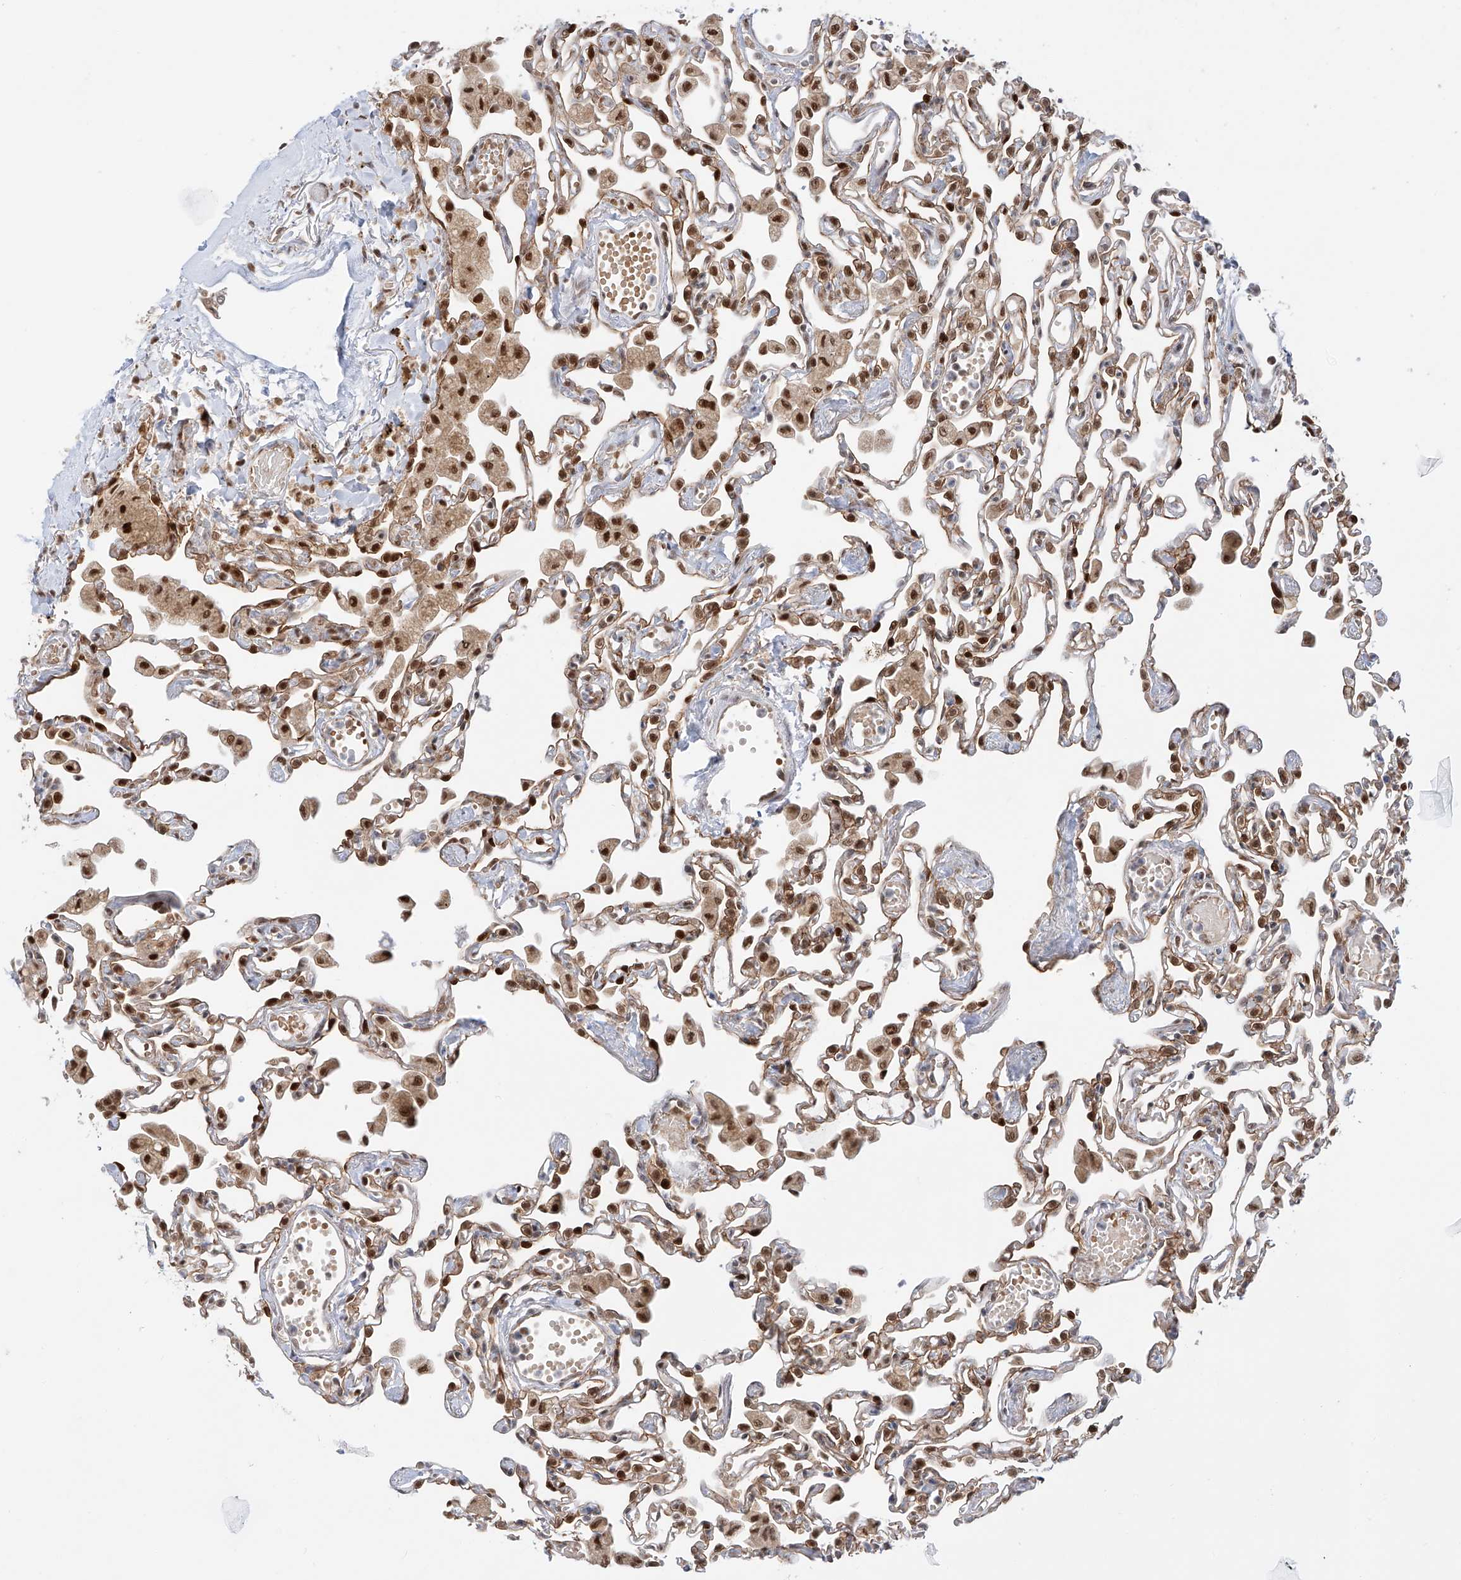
{"staining": {"intensity": "strong", "quantity": "25%-75%", "location": "nuclear"}, "tissue": "lung", "cell_type": "Alveolar cells", "image_type": "normal", "snomed": [{"axis": "morphology", "description": "Normal tissue, NOS"}, {"axis": "topography", "description": "Bronchus"}, {"axis": "topography", "description": "Lung"}], "caption": "Immunohistochemical staining of unremarkable human lung exhibits 25%-75% levels of strong nuclear protein positivity in approximately 25%-75% of alveolar cells.", "gene": "POGK", "patient": {"sex": "female", "age": 49}}